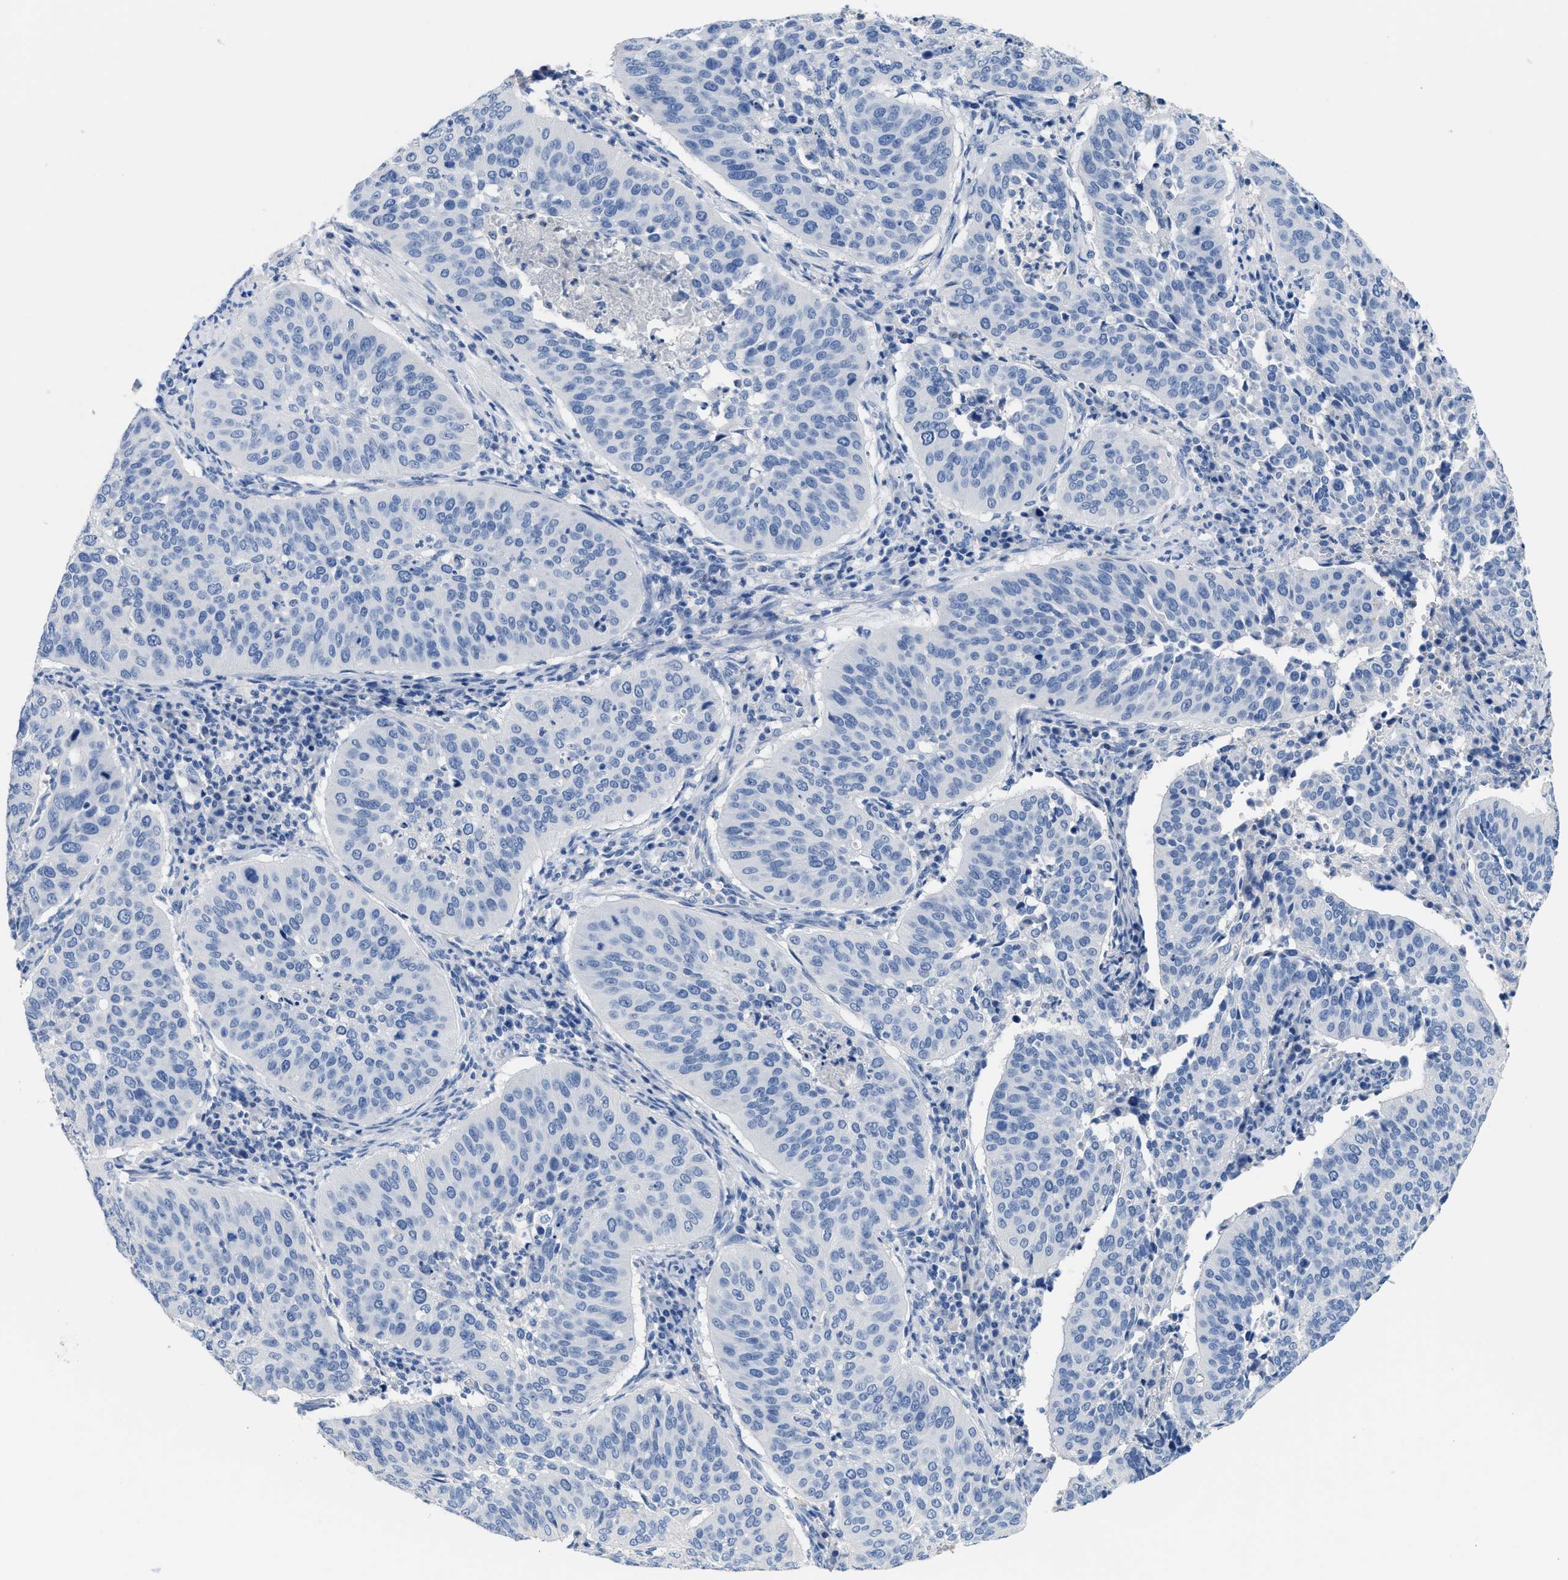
{"staining": {"intensity": "negative", "quantity": "none", "location": "none"}, "tissue": "cervical cancer", "cell_type": "Tumor cells", "image_type": "cancer", "snomed": [{"axis": "morphology", "description": "Normal tissue, NOS"}, {"axis": "morphology", "description": "Squamous cell carcinoma, NOS"}, {"axis": "topography", "description": "Cervix"}], "caption": "Immunohistochemistry micrograph of human cervical squamous cell carcinoma stained for a protein (brown), which reveals no staining in tumor cells.", "gene": "CR1", "patient": {"sex": "female", "age": 39}}